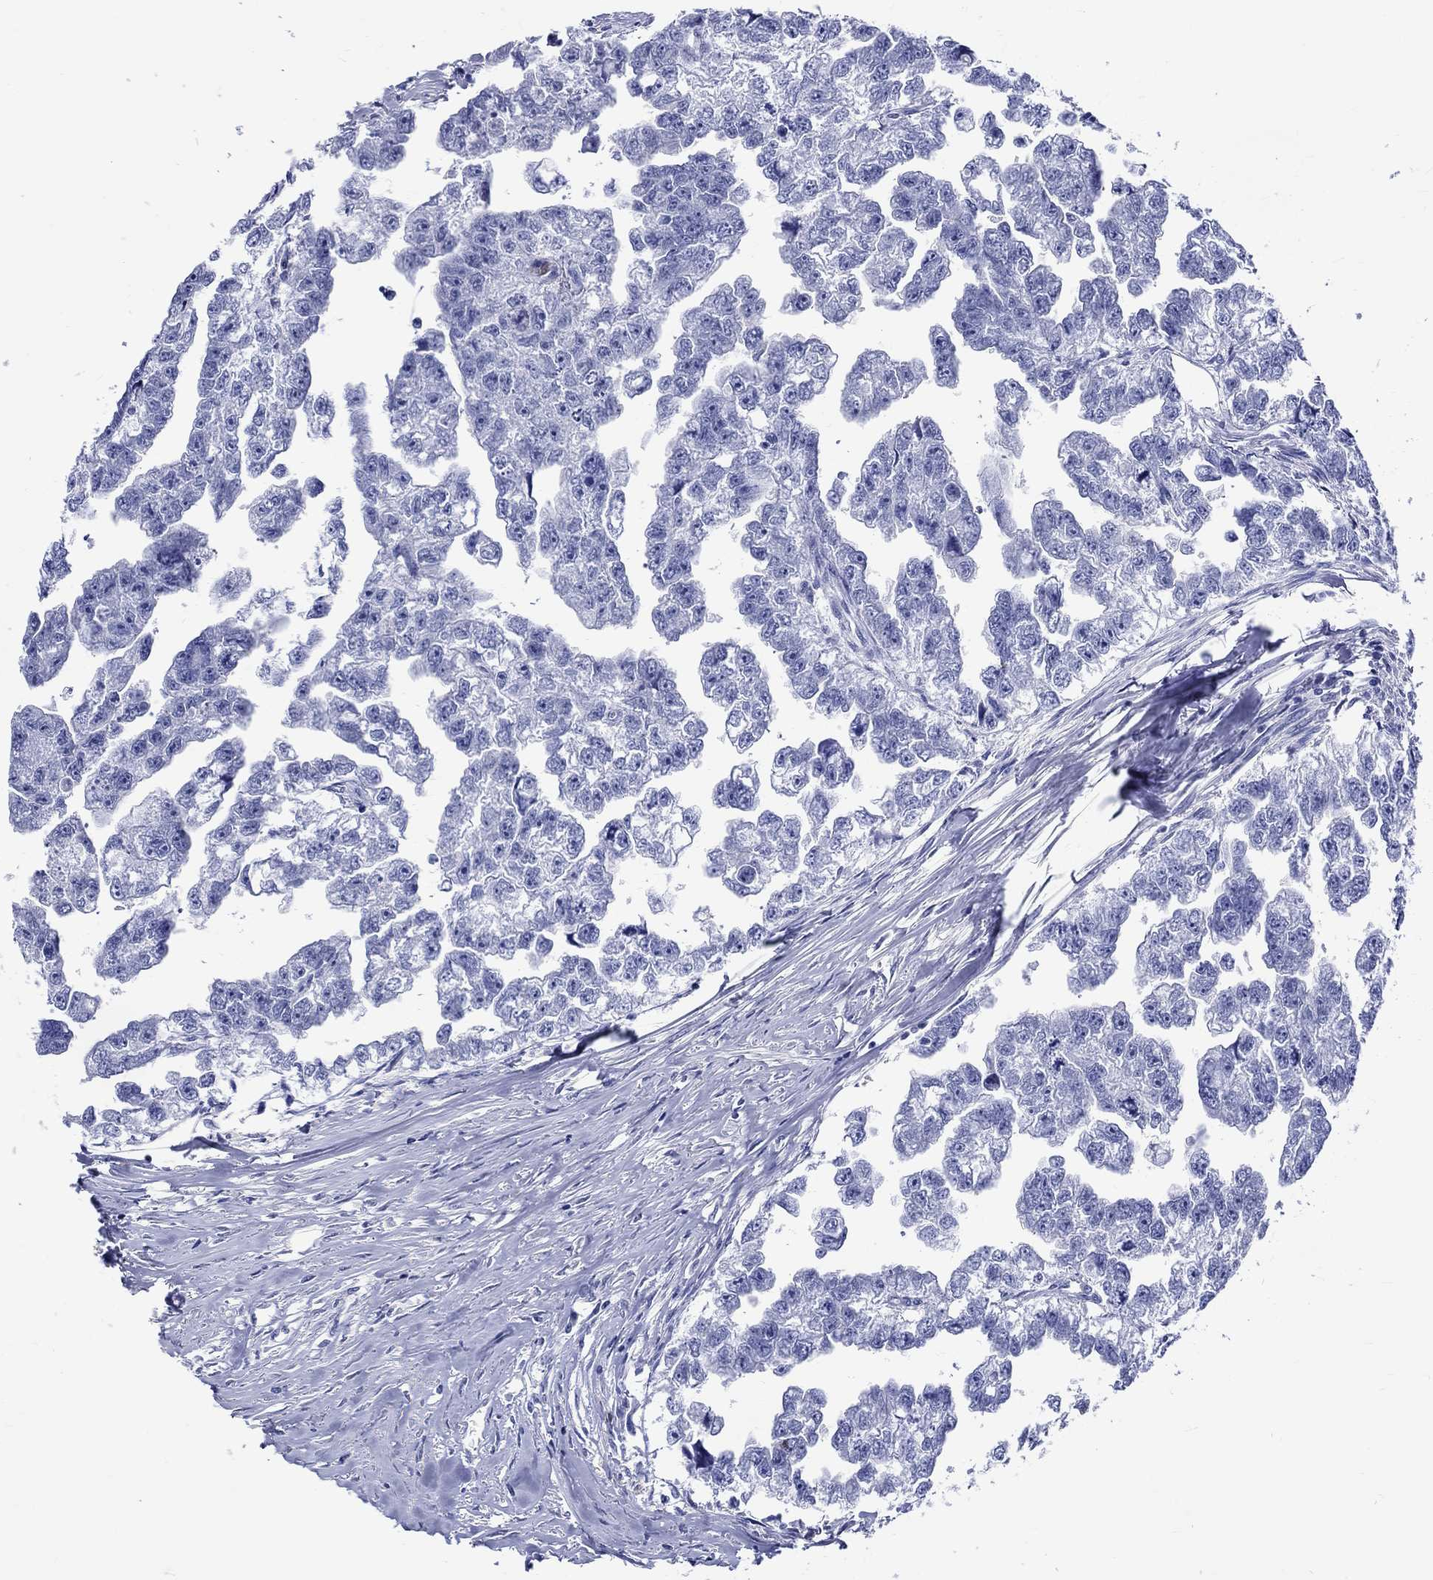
{"staining": {"intensity": "negative", "quantity": "none", "location": "none"}, "tissue": "testis cancer", "cell_type": "Tumor cells", "image_type": "cancer", "snomed": [{"axis": "morphology", "description": "Carcinoma, Embryonal, NOS"}, {"axis": "morphology", "description": "Teratoma, malignant, NOS"}, {"axis": "topography", "description": "Testis"}], "caption": "Immunohistochemistry histopathology image of neoplastic tissue: human testis cancer (embryonal carcinoma) stained with DAB (3,3'-diaminobenzidine) shows no significant protein staining in tumor cells. (DAB (3,3'-diaminobenzidine) immunohistochemistry, high magnification).", "gene": "SH2D7", "patient": {"sex": "male", "age": 44}}